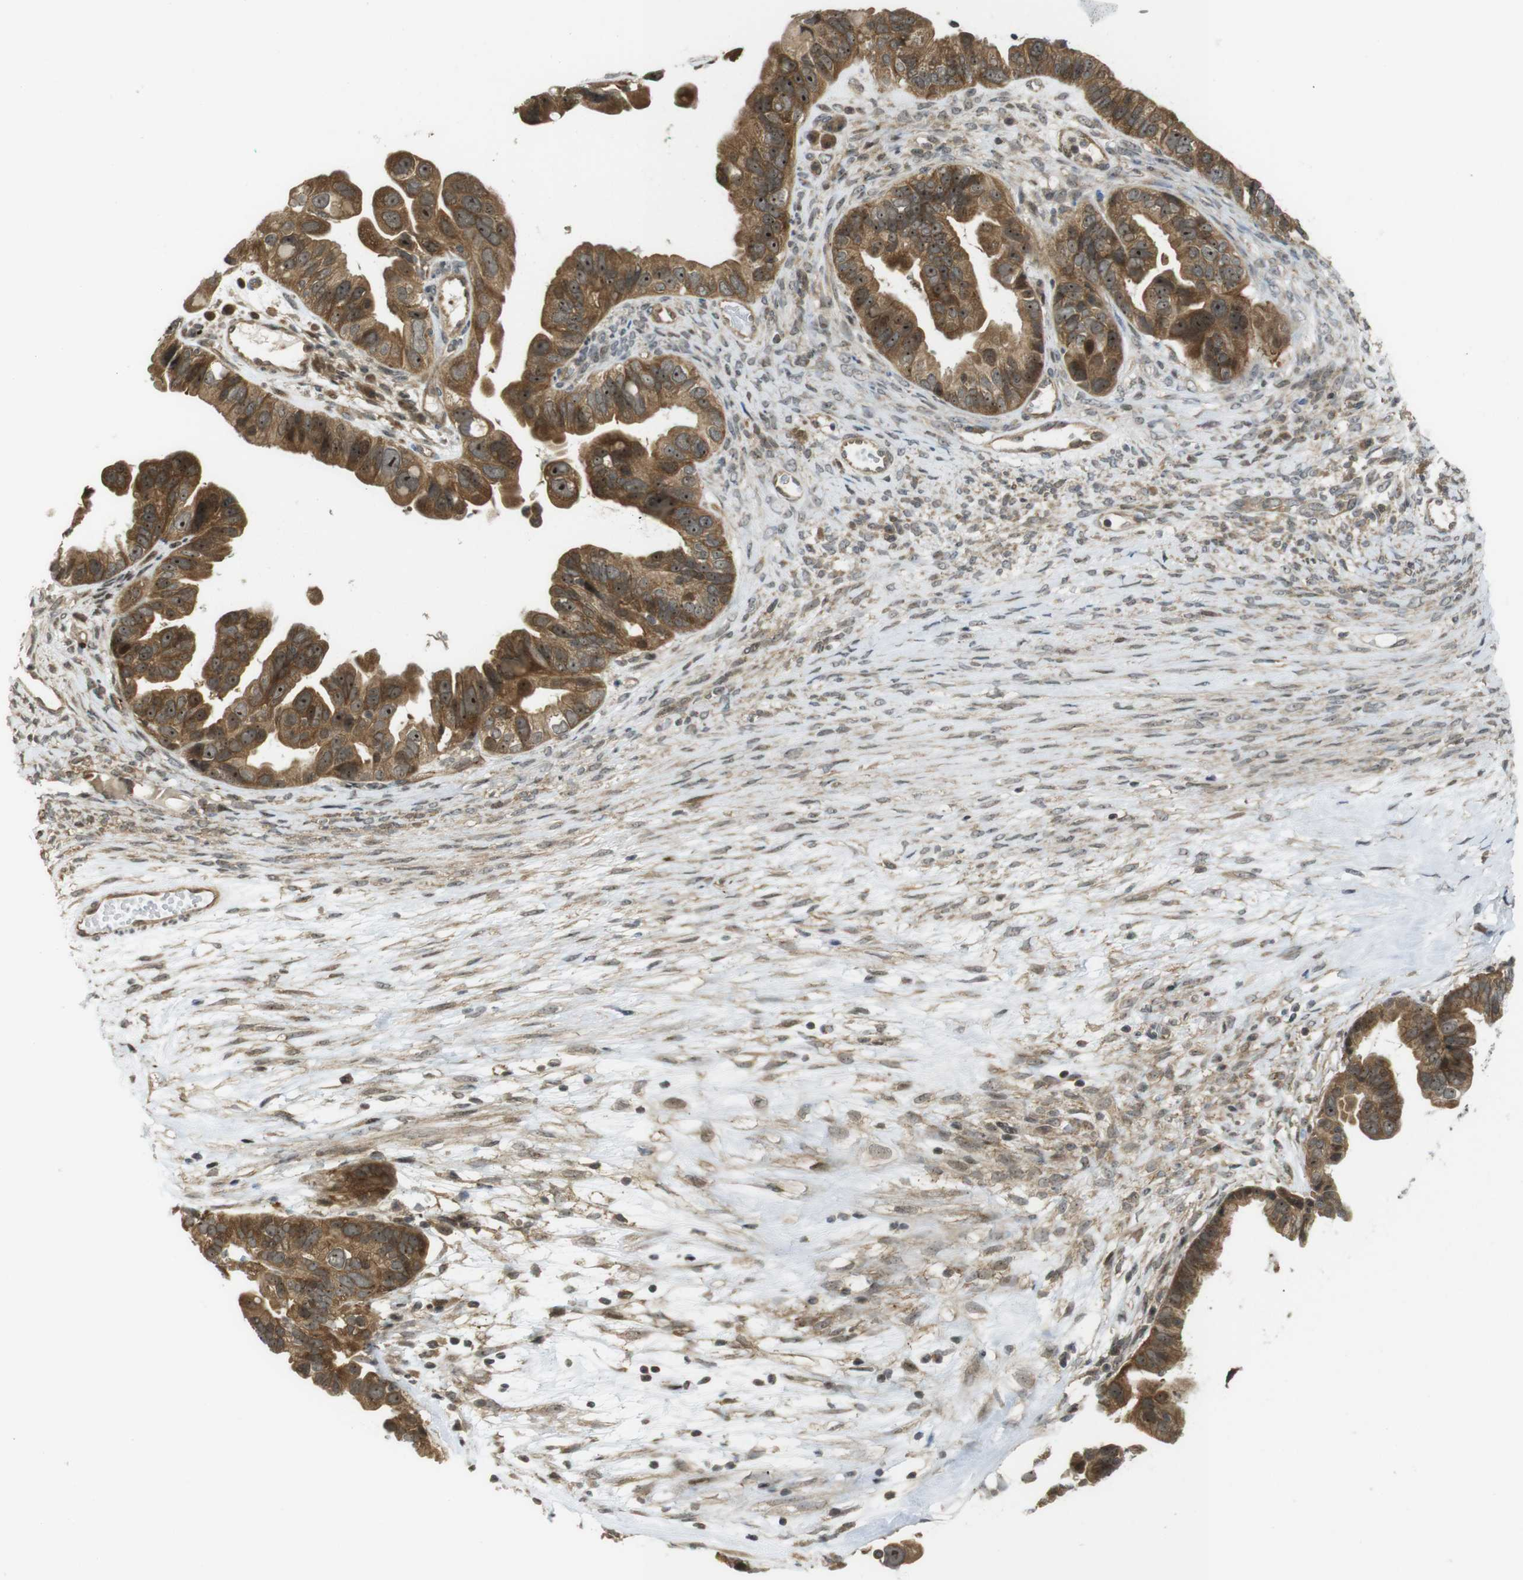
{"staining": {"intensity": "strong", "quantity": ">75%", "location": "cytoplasmic/membranous,nuclear"}, "tissue": "ovarian cancer", "cell_type": "Tumor cells", "image_type": "cancer", "snomed": [{"axis": "morphology", "description": "Cystadenocarcinoma, serous, NOS"}, {"axis": "topography", "description": "Ovary"}], "caption": "A brown stain highlights strong cytoplasmic/membranous and nuclear positivity of a protein in human ovarian serous cystadenocarcinoma tumor cells. Using DAB (3,3'-diaminobenzidine) (brown) and hematoxylin (blue) stains, captured at high magnification using brightfield microscopy.", "gene": "CC2D1A", "patient": {"sex": "female", "age": 56}}